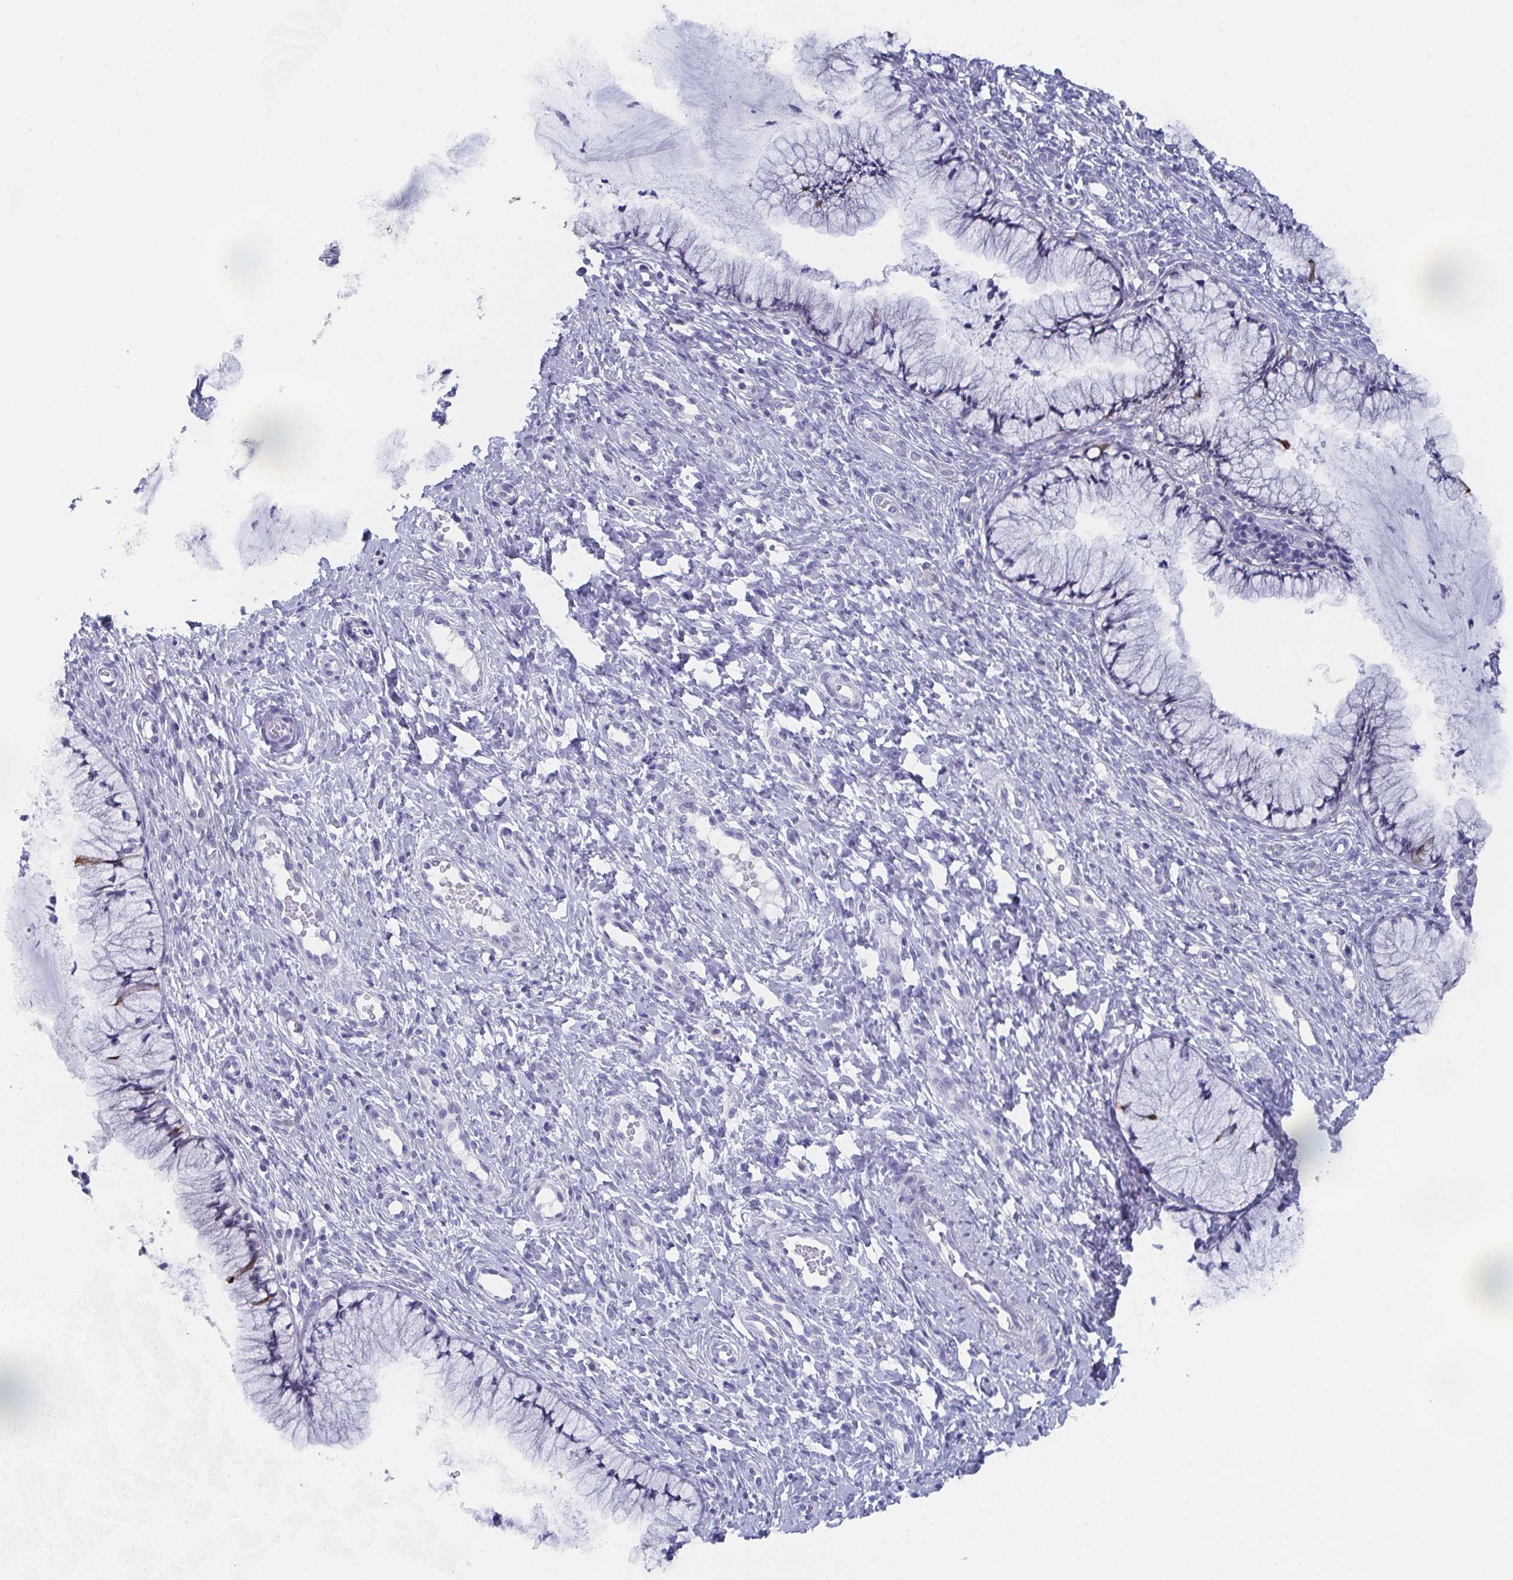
{"staining": {"intensity": "negative", "quantity": "none", "location": "none"}, "tissue": "cervix", "cell_type": "Glandular cells", "image_type": "normal", "snomed": [{"axis": "morphology", "description": "Normal tissue, NOS"}, {"axis": "topography", "description": "Cervix"}], "caption": "DAB immunohistochemical staining of benign cervix displays no significant positivity in glandular cells.", "gene": "DYDC2", "patient": {"sex": "female", "age": 36}}